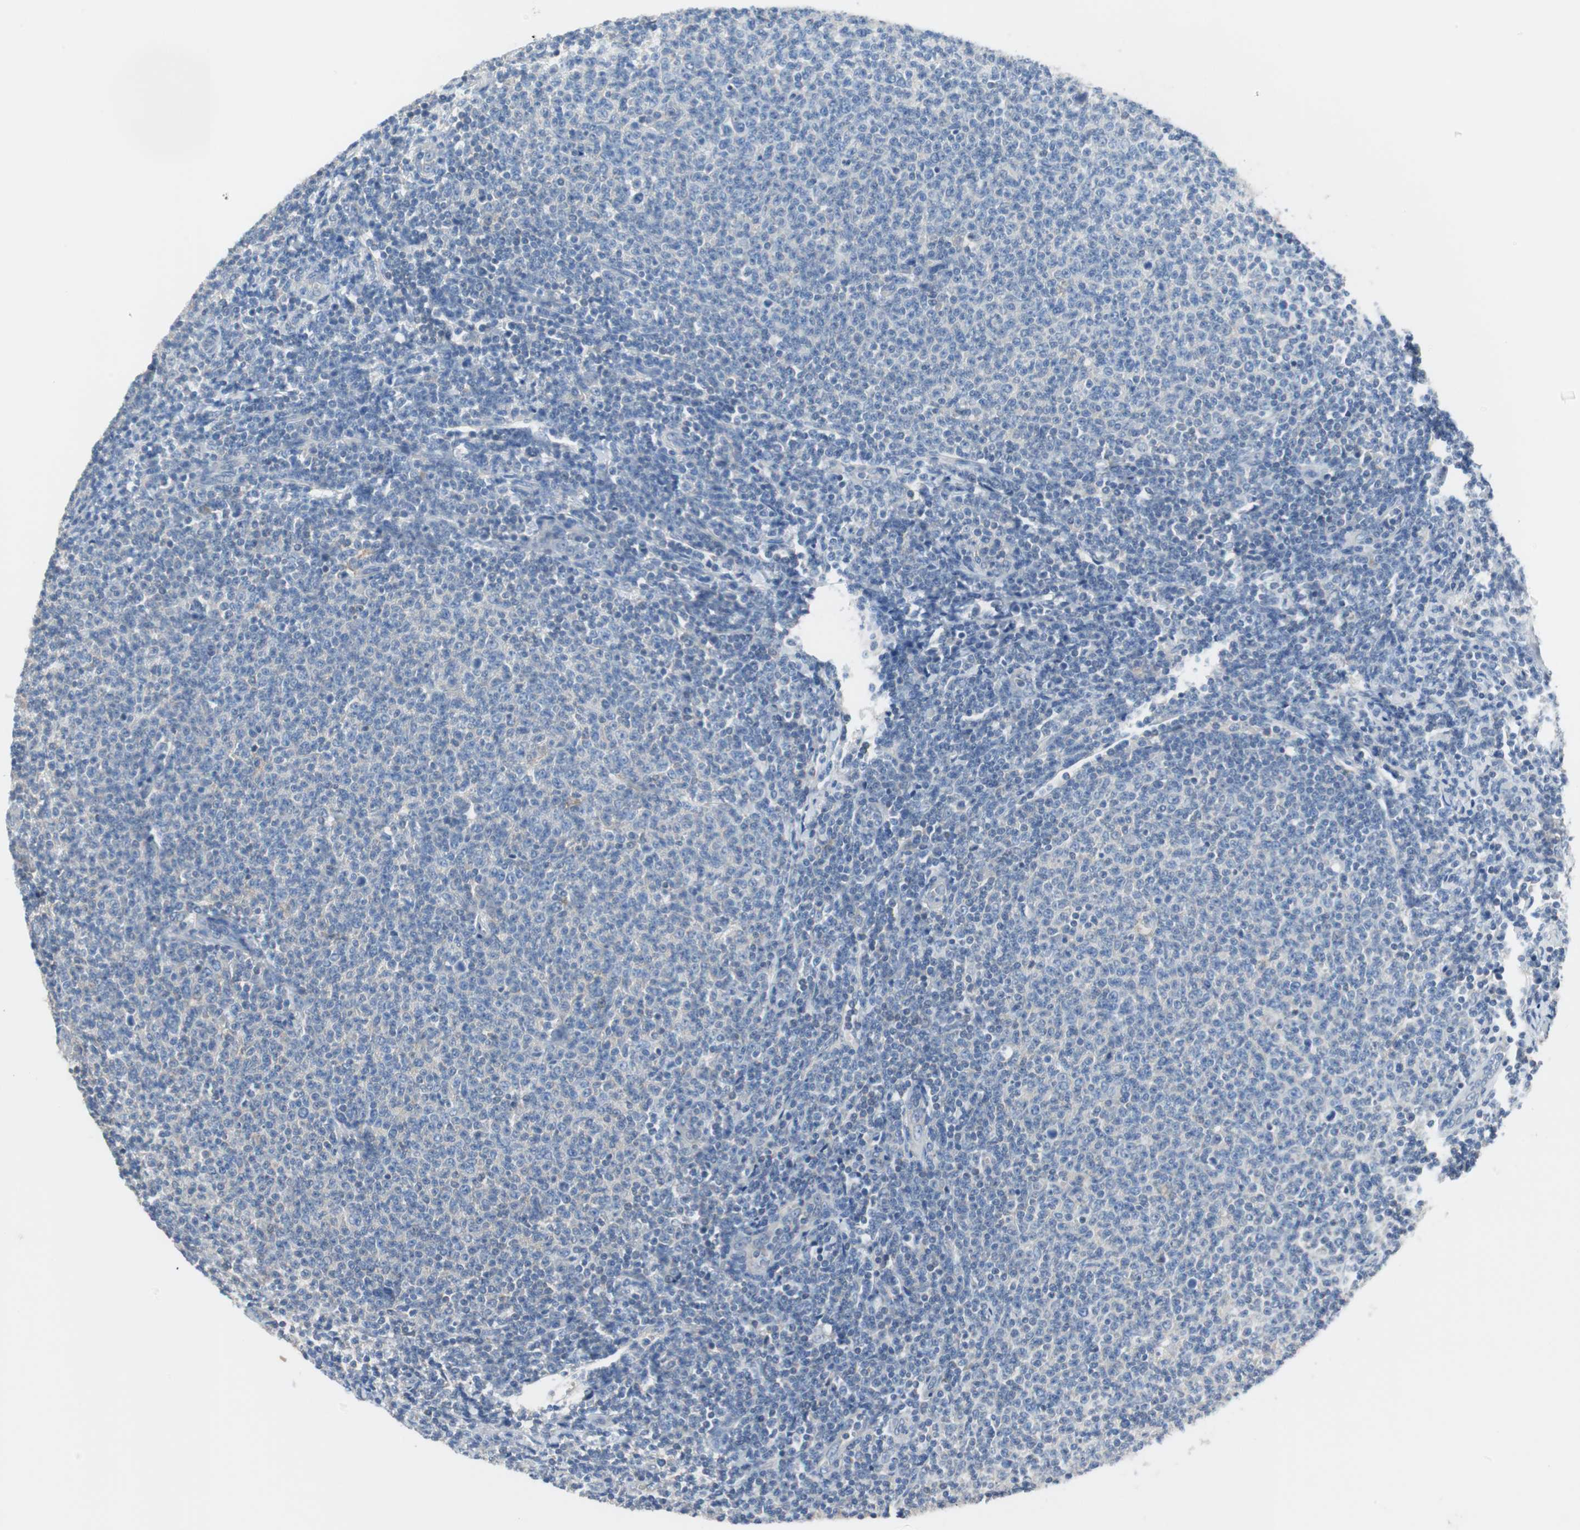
{"staining": {"intensity": "negative", "quantity": "none", "location": "none"}, "tissue": "lymphoma", "cell_type": "Tumor cells", "image_type": "cancer", "snomed": [{"axis": "morphology", "description": "Malignant lymphoma, non-Hodgkin's type, Low grade"}, {"axis": "topography", "description": "Lymph node"}], "caption": "IHC micrograph of human lymphoma stained for a protein (brown), which shows no positivity in tumor cells.", "gene": "GLUL", "patient": {"sex": "male", "age": 66}}